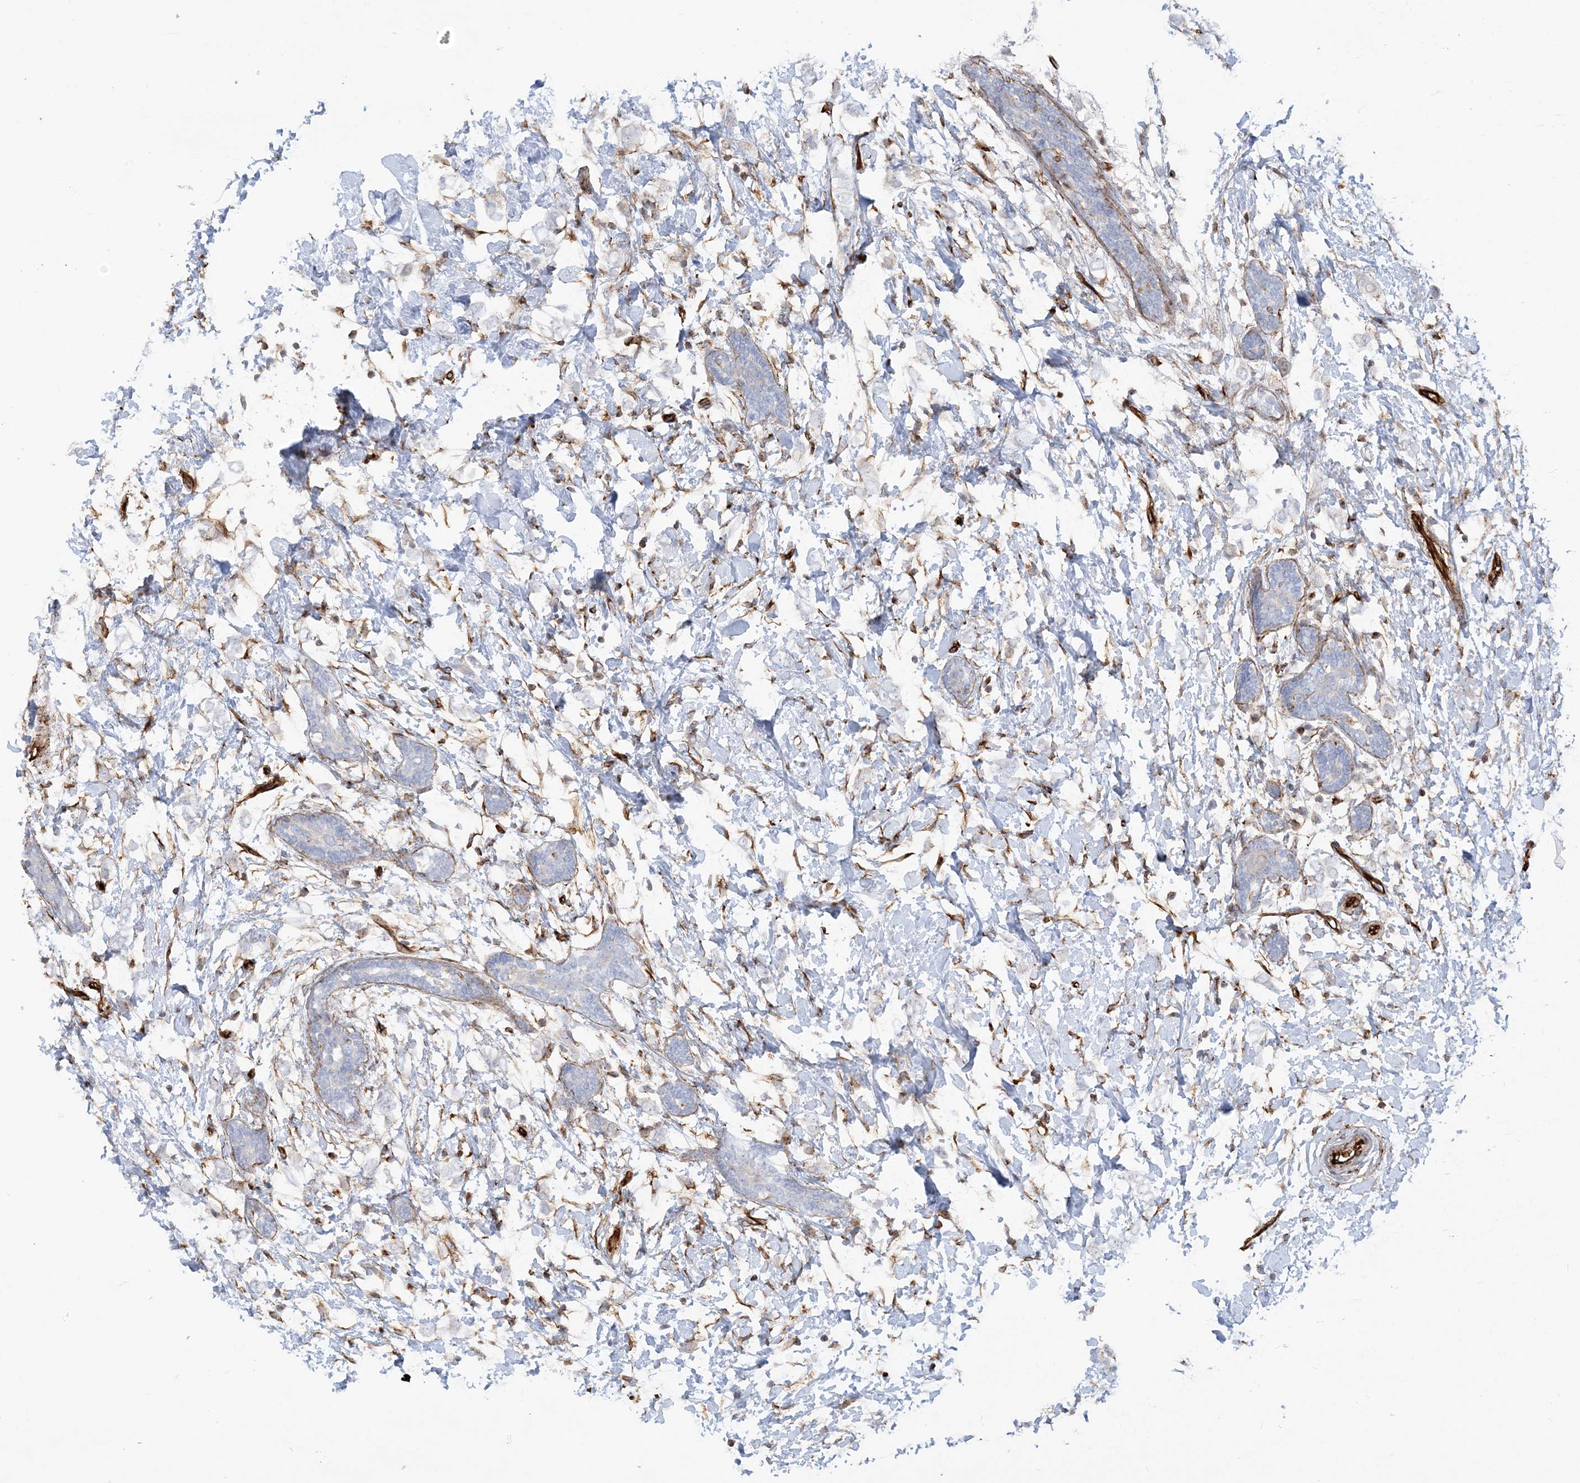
{"staining": {"intensity": "negative", "quantity": "none", "location": "none"}, "tissue": "breast cancer", "cell_type": "Tumor cells", "image_type": "cancer", "snomed": [{"axis": "morphology", "description": "Normal tissue, NOS"}, {"axis": "morphology", "description": "Lobular carcinoma"}, {"axis": "topography", "description": "Breast"}], "caption": "Immunohistochemistry (IHC) image of neoplastic tissue: breast cancer stained with DAB exhibits no significant protein expression in tumor cells.", "gene": "SCLT1", "patient": {"sex": "female", "age": 47}}